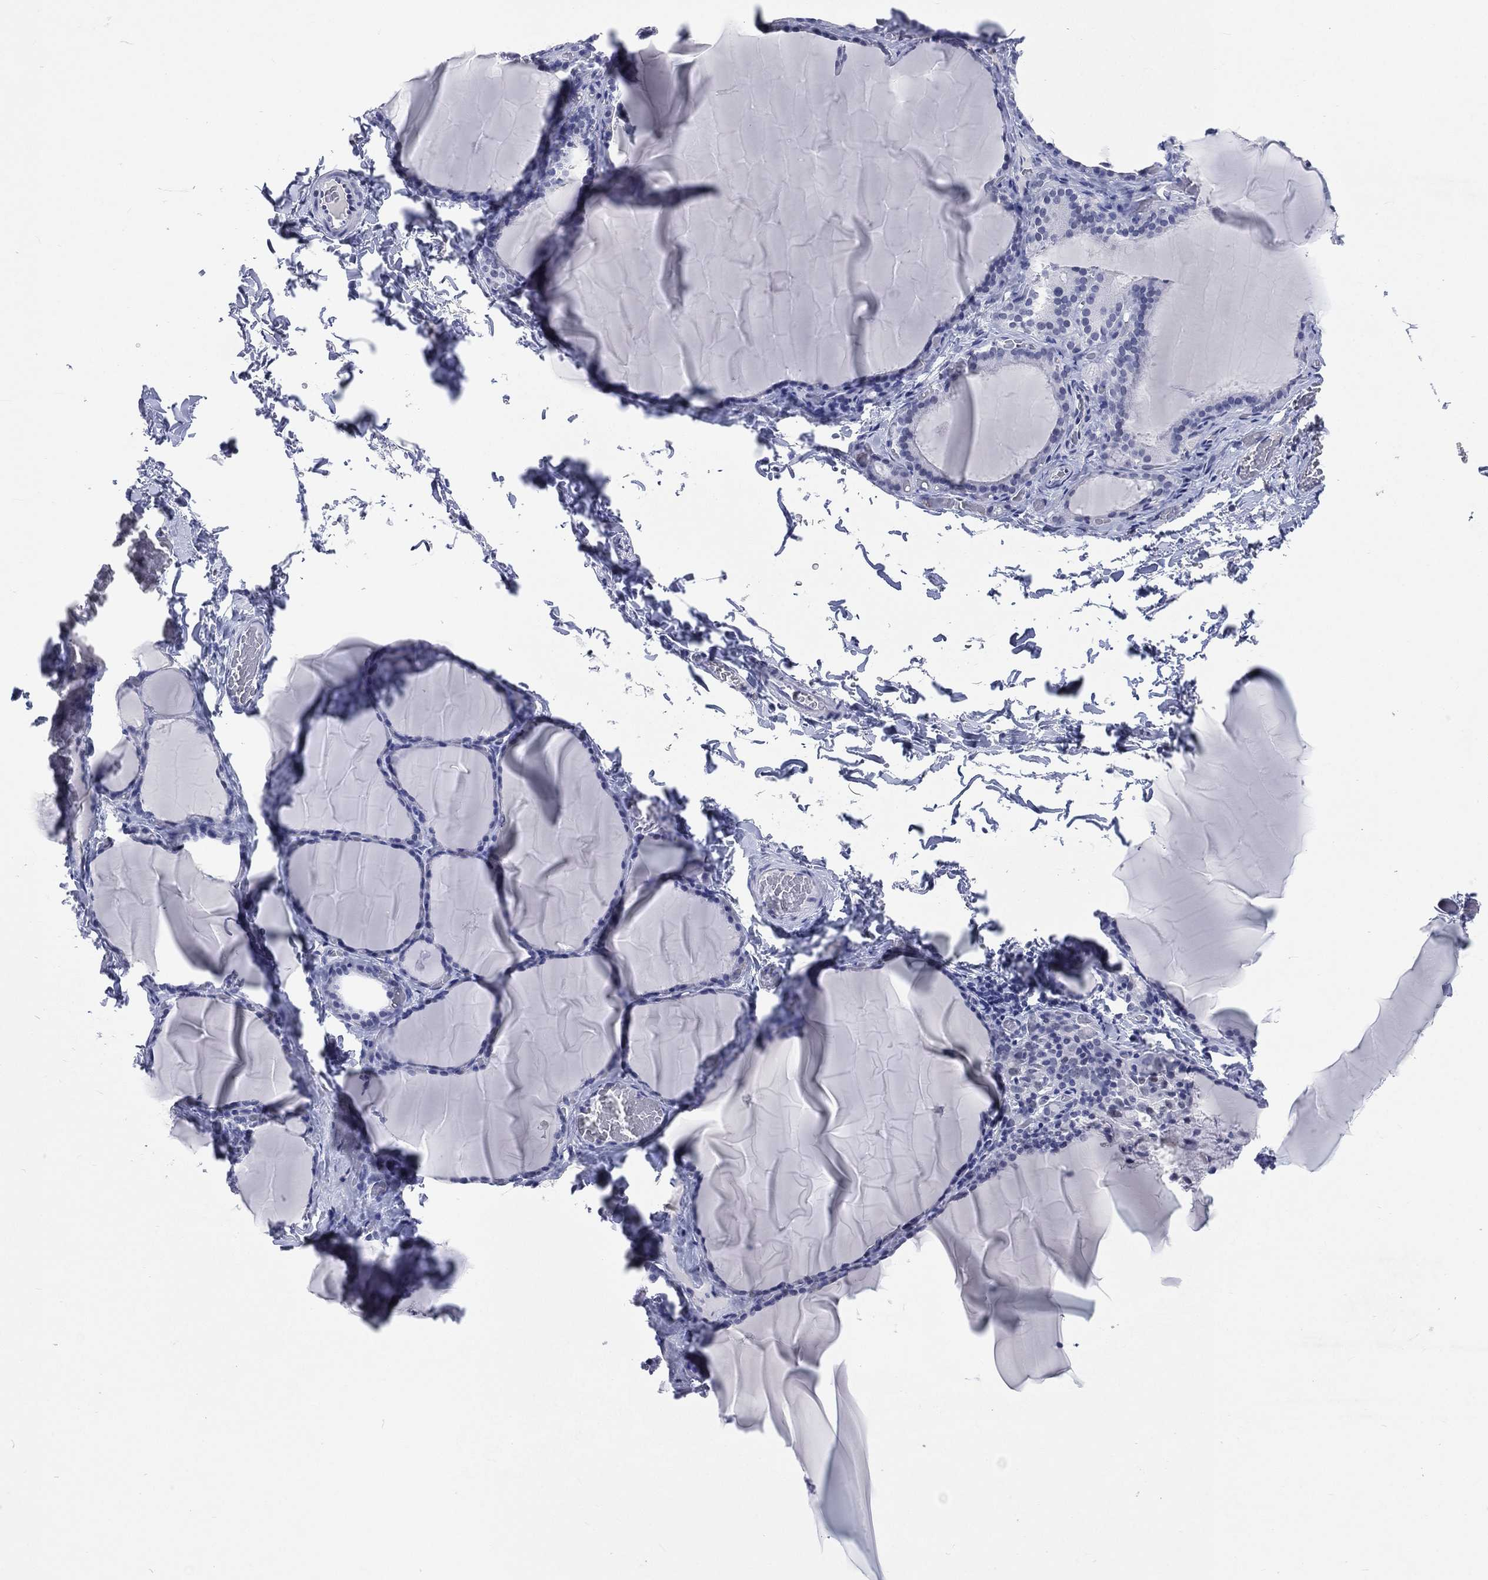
{"staining": {"intensity": "negative", "quantity": "none", "location": "none"}, "tissue": "thyroid gland", "cell_type": "Glandular cells", "image_type": "normal", "snomed": [{"axis": "morphology", "description": "Normal tissue, NOS"}, {"axis": "morphology", "description": "Hyperplasia, NOS"}, {"axis": "topography", "description": "Thyroid gland"}], "caption": "Histopathology image shows no significant protein positivity in glandular cells of benign thyroid gland. The staining was performed using DAB to visualize the protein expression in brown, while the nuclei were stained in blue with hematoxylin (Magnification: 20x).", "gene": "SSX1", "patient": {"sex": "female", "age": 27}}